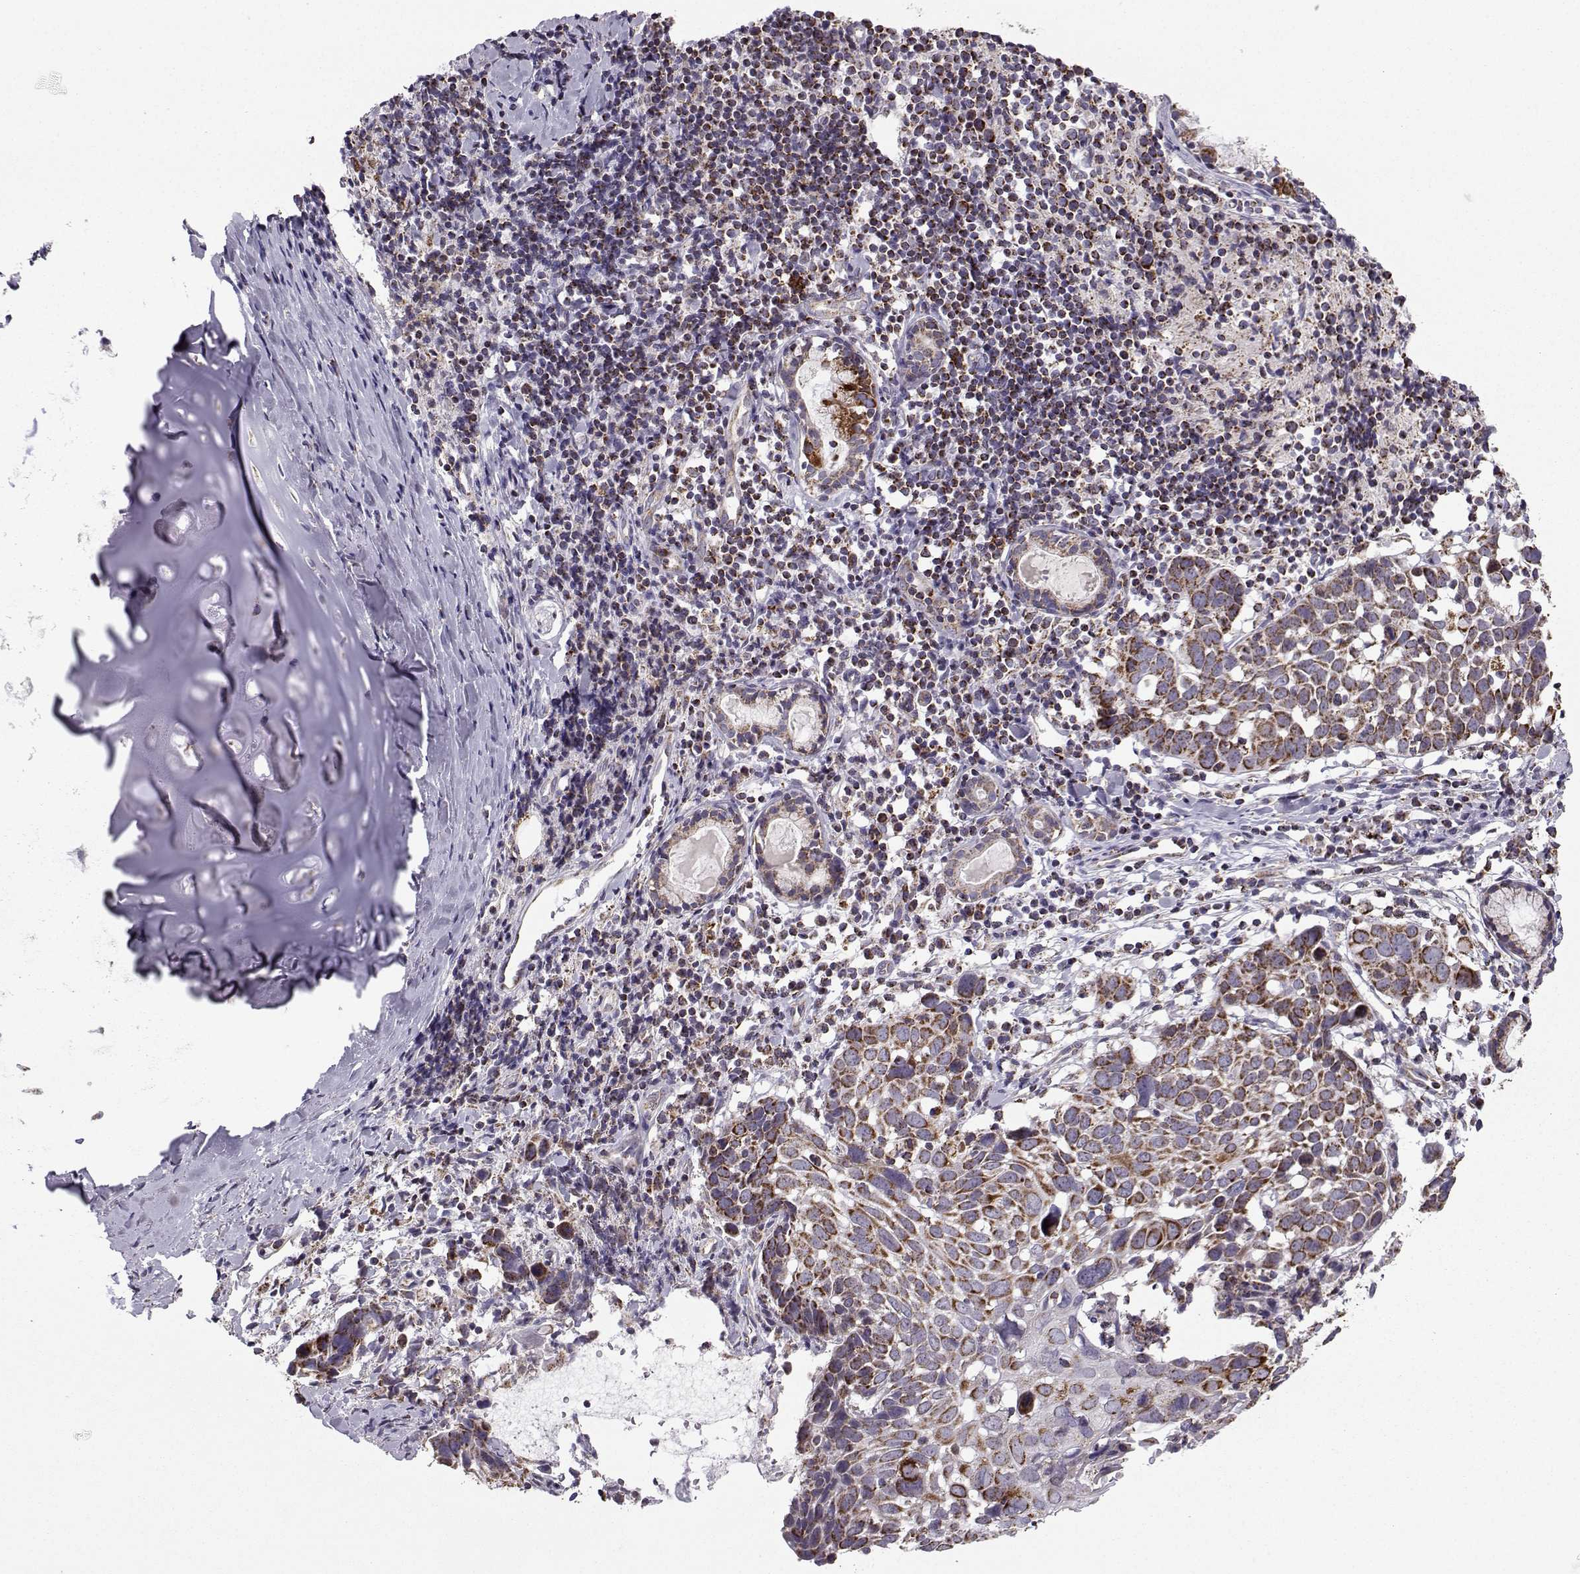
{"staining": {"intensity": "strong", "quantity": ">75%", "location": "cytoplasmic/membranous"}, "tissue": "lung cancer", "cell_type": "Tumor cells", "image_type": "cancer", "snomed": [{"axis": "morphology", "description": "Squamous cell carcinoma, NOS"}, {"axis": "topography", "description": "Lung"}], "caption": "A high-resolution micrograph shows immunohistochemistry staining of lung cancer (squamous cell carcinoma), which demonstrates strong cytoplasmic/membranous positivity in about >75% of tumor cells.", "gene": "NECAB3", "patient": {"sex": "male", "age": 57}}